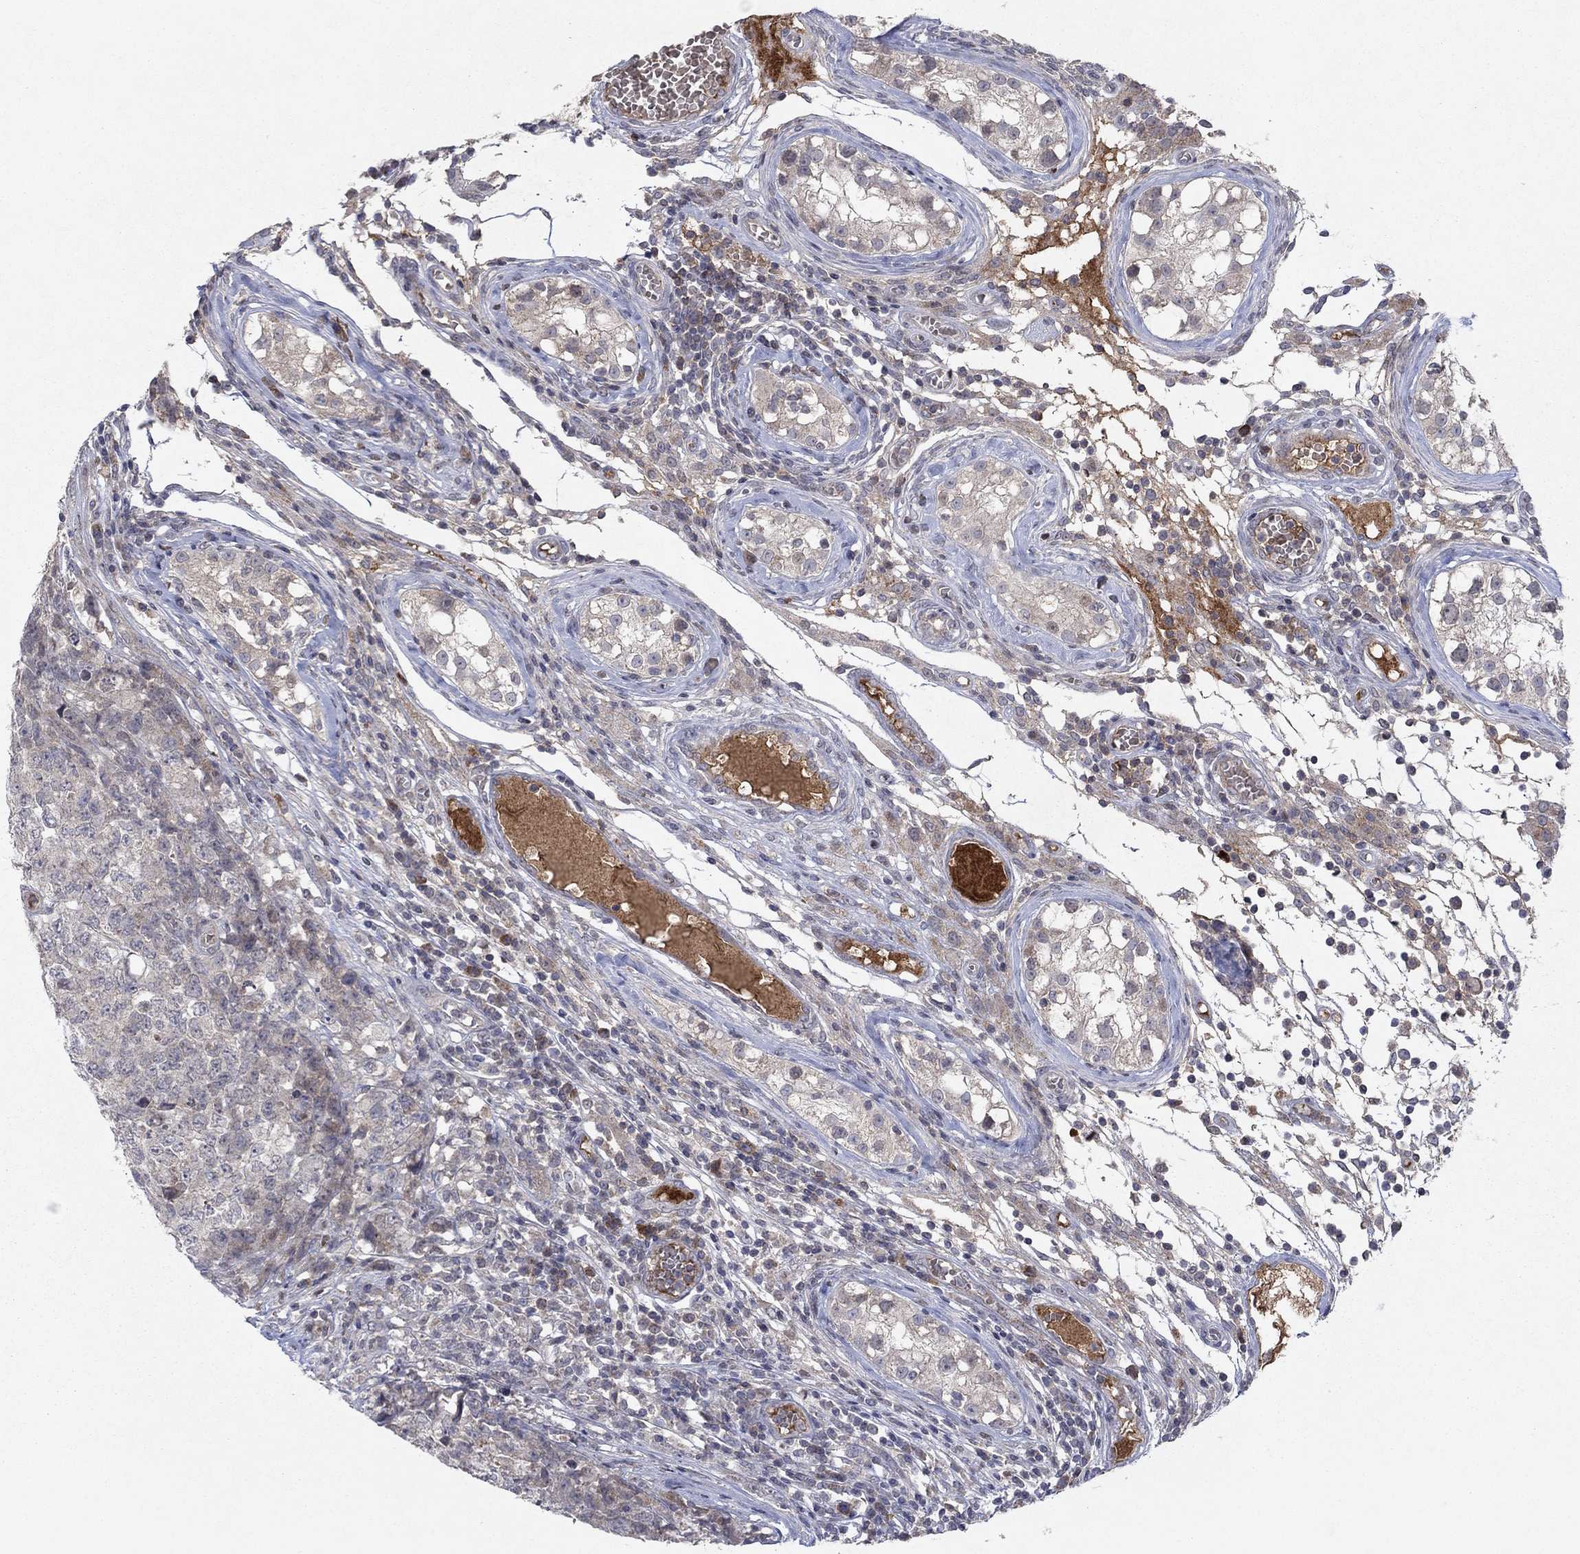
{"staining": {"intensity": "negative", "quantity": "none", "location": "none"}, "tissue": "testis cancer", "cell_type": "Tumor cells", "image_type": "cancer", "snomed": [{"axis": "morphology", "description": "Carcinoma, Embryonal, NOS"}, {"axis": "topography", "description": "Testis"}], "caption": "High magnification brightfield microscopy of testis embryonal carcinoma stained with DAB (brown) and counterstained with hematoxylin (blue): tumor cells show no significant expression.", "gene": "IL4", "patient": {"sex": "male", "age": 23}}